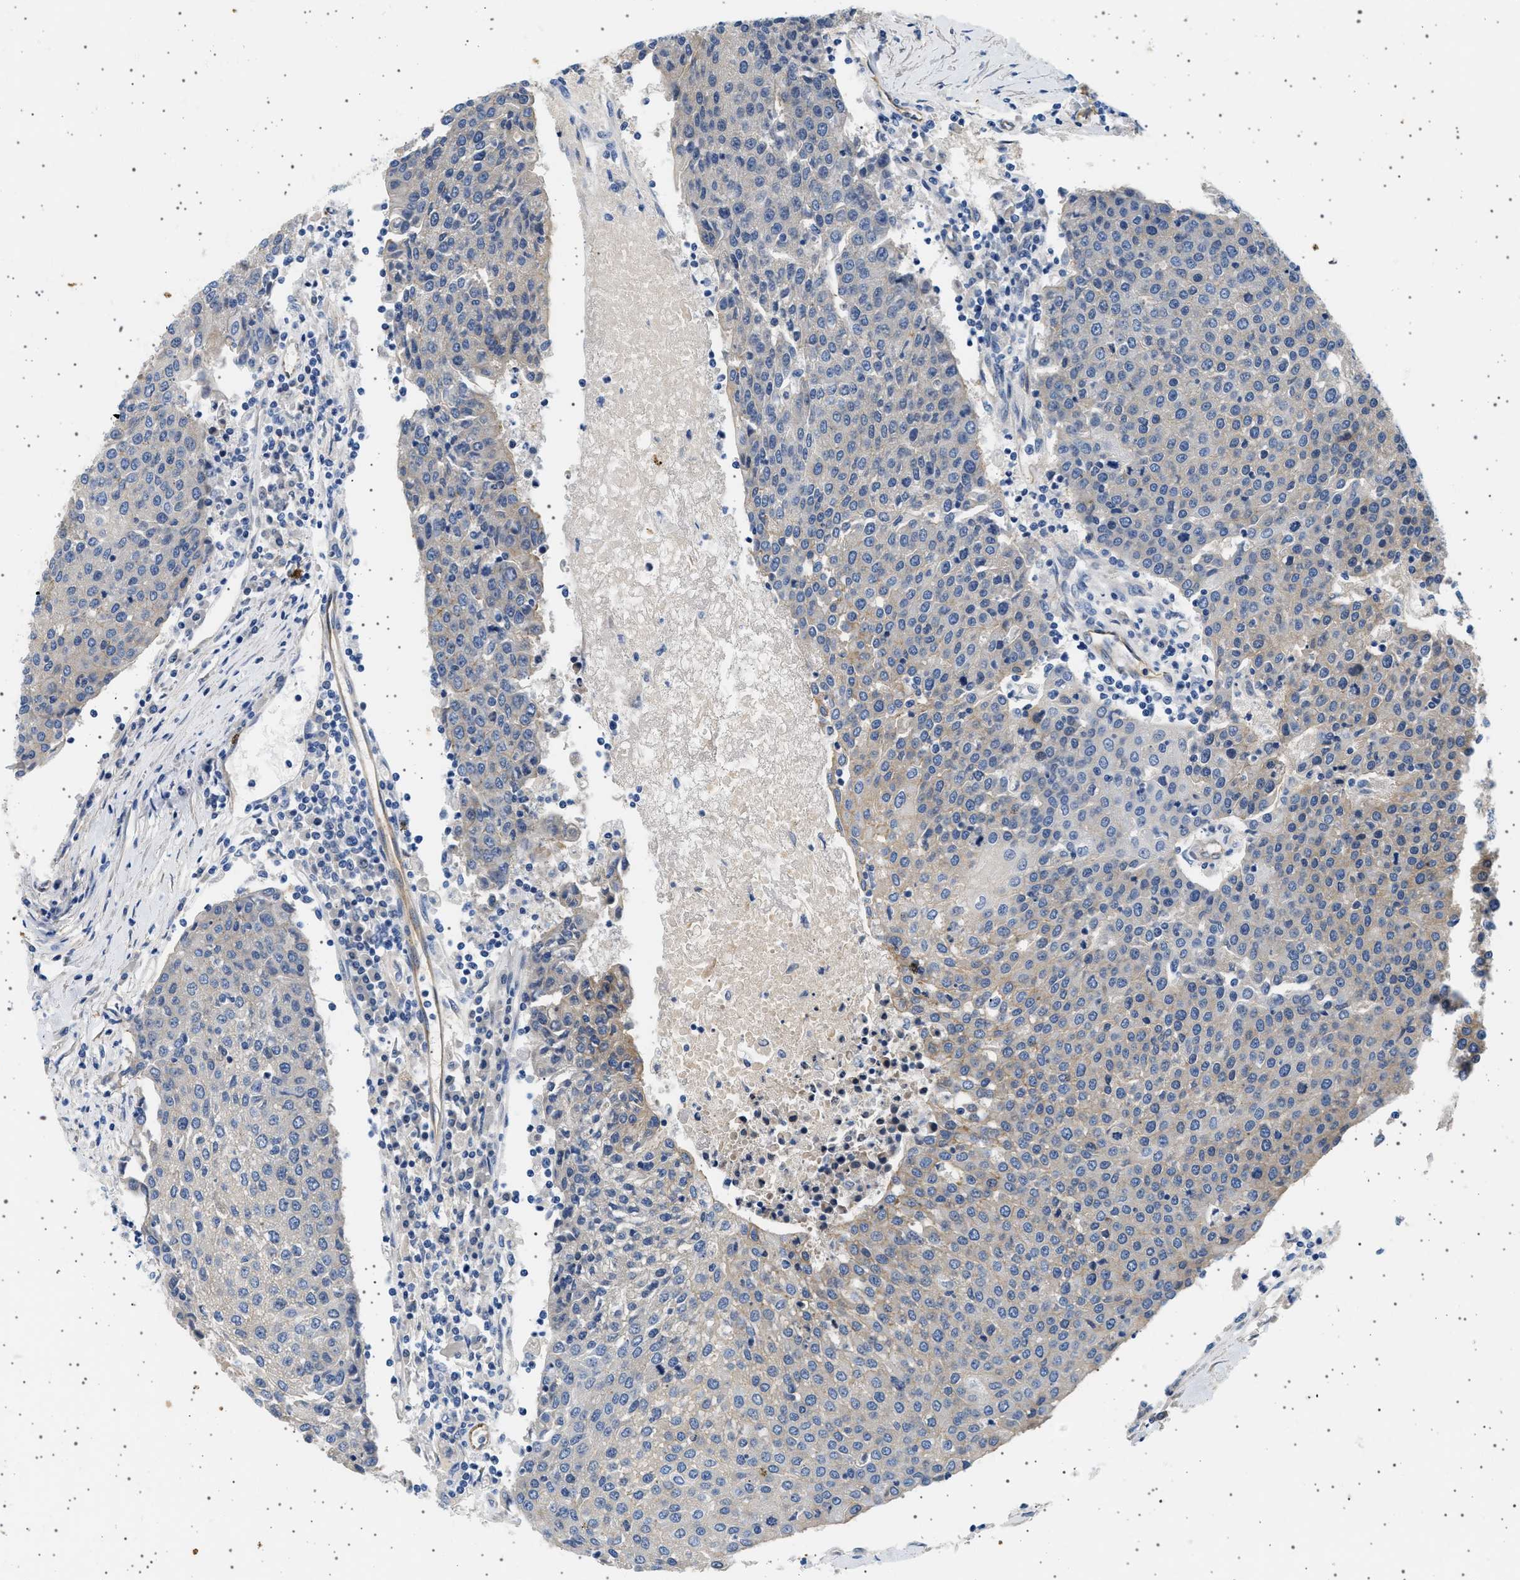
{"staining": {"intensity": "weak", "quantity": "<25%", "location": "cytoplasmic/membranous"}, "tissue": "urothelial cancer", "cell_type": "Tumor cells", "image_type": "cancer", "snomed": [{"axis": "morphology", "description": "Urothelial carcinoma, High grade"}, {"axis": "topography", "description": "Urinary bladder"}], "caption": "DAB (3,3'-diaminobenzidine) immunohistochemical staining of human urothelial carcinoma (high-grade) demonstrates no significant expression in tumor cells. The staining was performed using DAB to visualize the protein expression in brown, while the nuclei were stained in blue with hematoxylin (Magnification: 20x).", "gene": "PLPP6", "patient": {"sex": "female", "age": 85}}